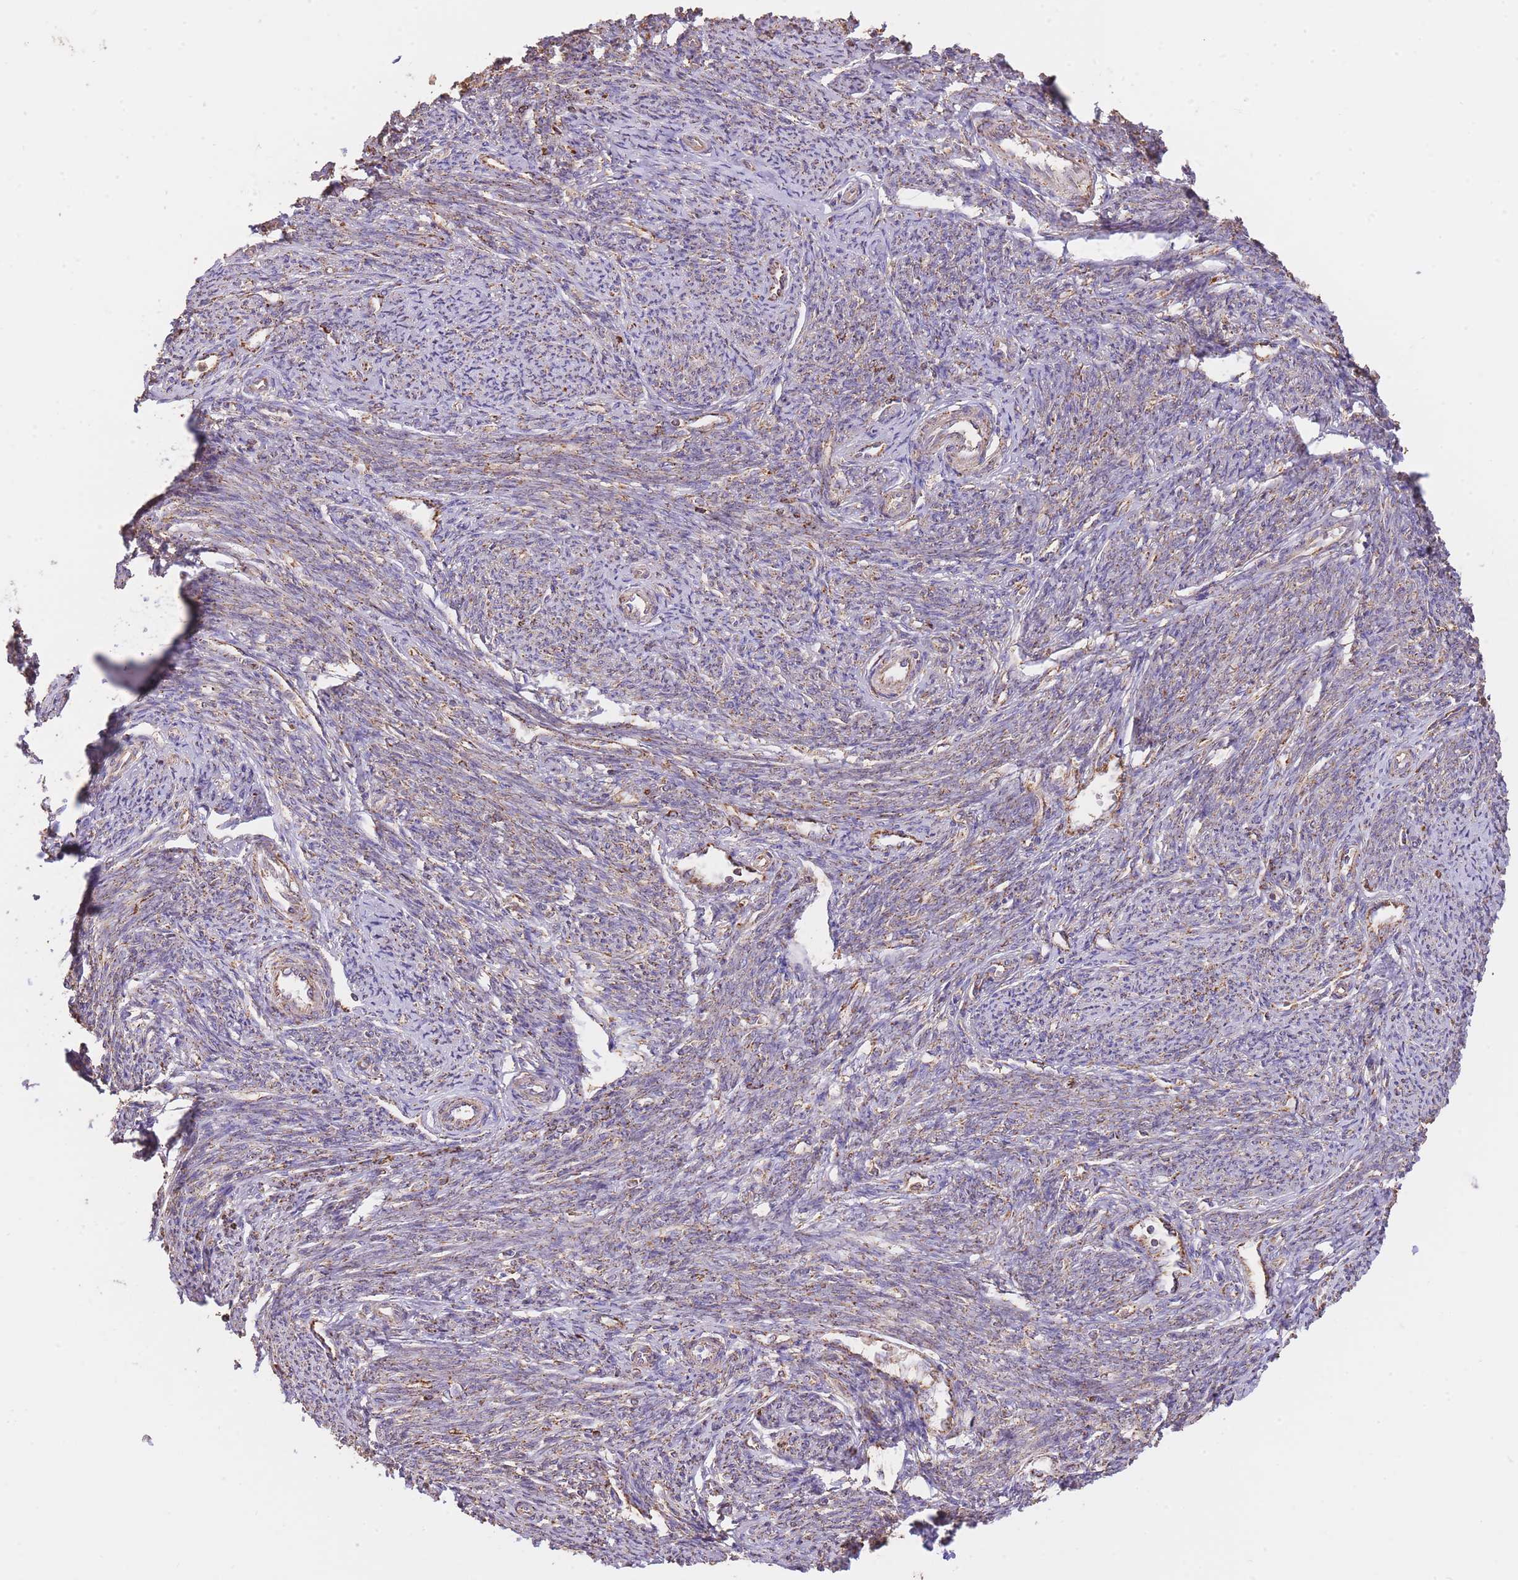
{"staining": {"intensity": "moderate", "quantity": "25%-75%", "location": "cytoplasmic/membranous"}, "tissue": "smooth muscle", "cell_type": "Smooth muscle cells", "image_type": "normal", "snomed": [{"axis": "morphology", "description": "Normal tissue, NOS"}, {"axis": "topography", "description": "Smooth muscle"}, {"axis": "topography", "description": "Uterus"}], "caption": "Approximately 25%-75% of smooth muscle cells in unremarkable human smooth muscle exhibit moderate cytoplasmic/membranous protein expression as visualized by brown immunohistochemical staining.", "gene": "PREP", "patient": {"sex": "female", "age": 59}}